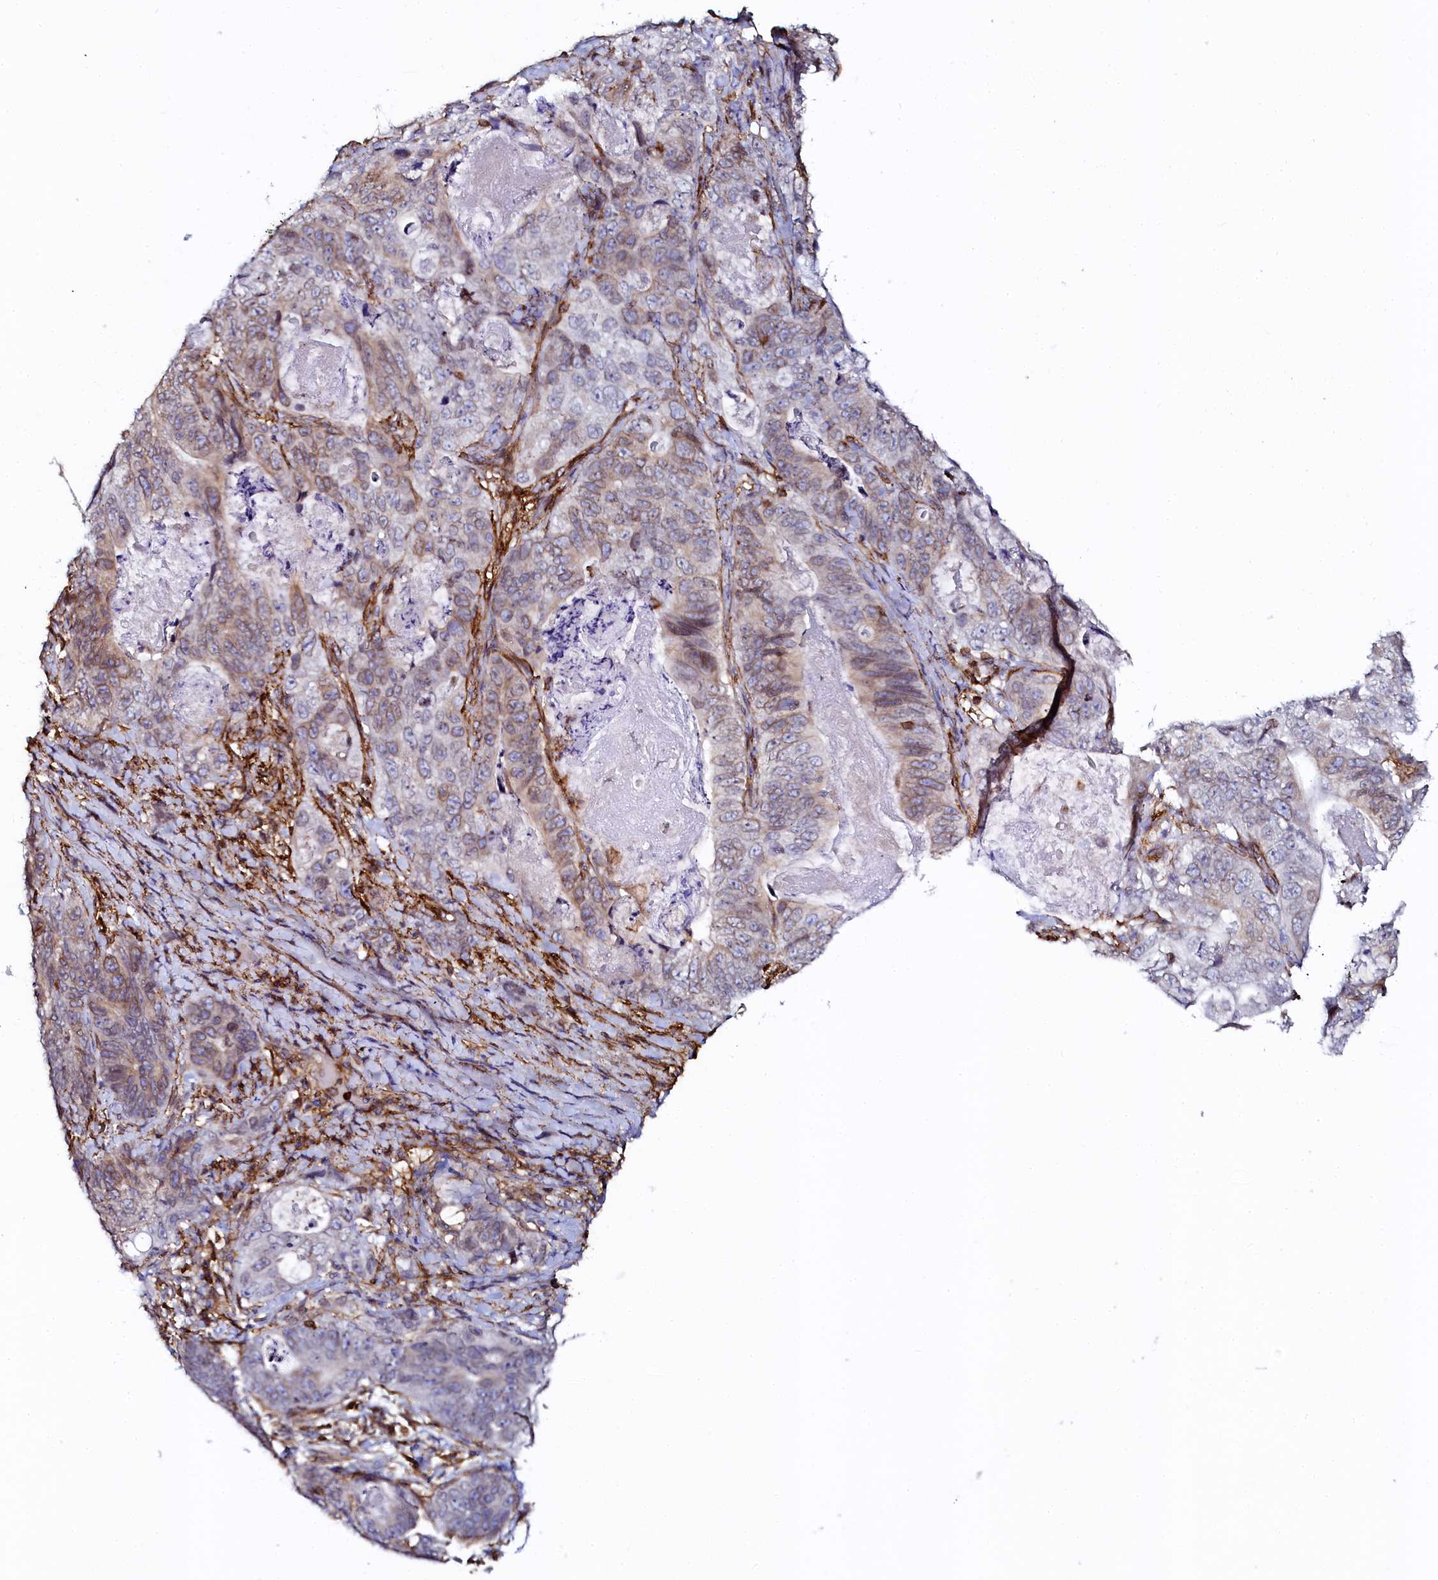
{"staining": {"intensity": "weak", "quantity": "25%-75%", "location": "cytoplasmic/membranous,nuclear"}, "tissue": "stomach cancer", "cell_type": "Tumor cells", "image_type": "cancer", "snomed": [{"axis": "morphology", "description": "Normal tissue, NOS"}, {"axis": "morphology", "description": "Adenocarcinoma, NOS"}, {"axis": "topography", "description": "Stomach"}], "caption": "An IHC histopathology image of neoplastic tissue is shown. Protein staining in brown highlights weak cytoplasmic/membranous and nuclear positivity in stomach cancer (adenocarcinoma) within tumor cells. The staining was performed using DAB (3,3'-diaminobenzidine) to visualize the protein expression in brown, while the nuclei were stained in blue with hematoxylin (Magnification: 20x).", "gene": "AAAS", "patient": {"sex": "female", "age": 89}}